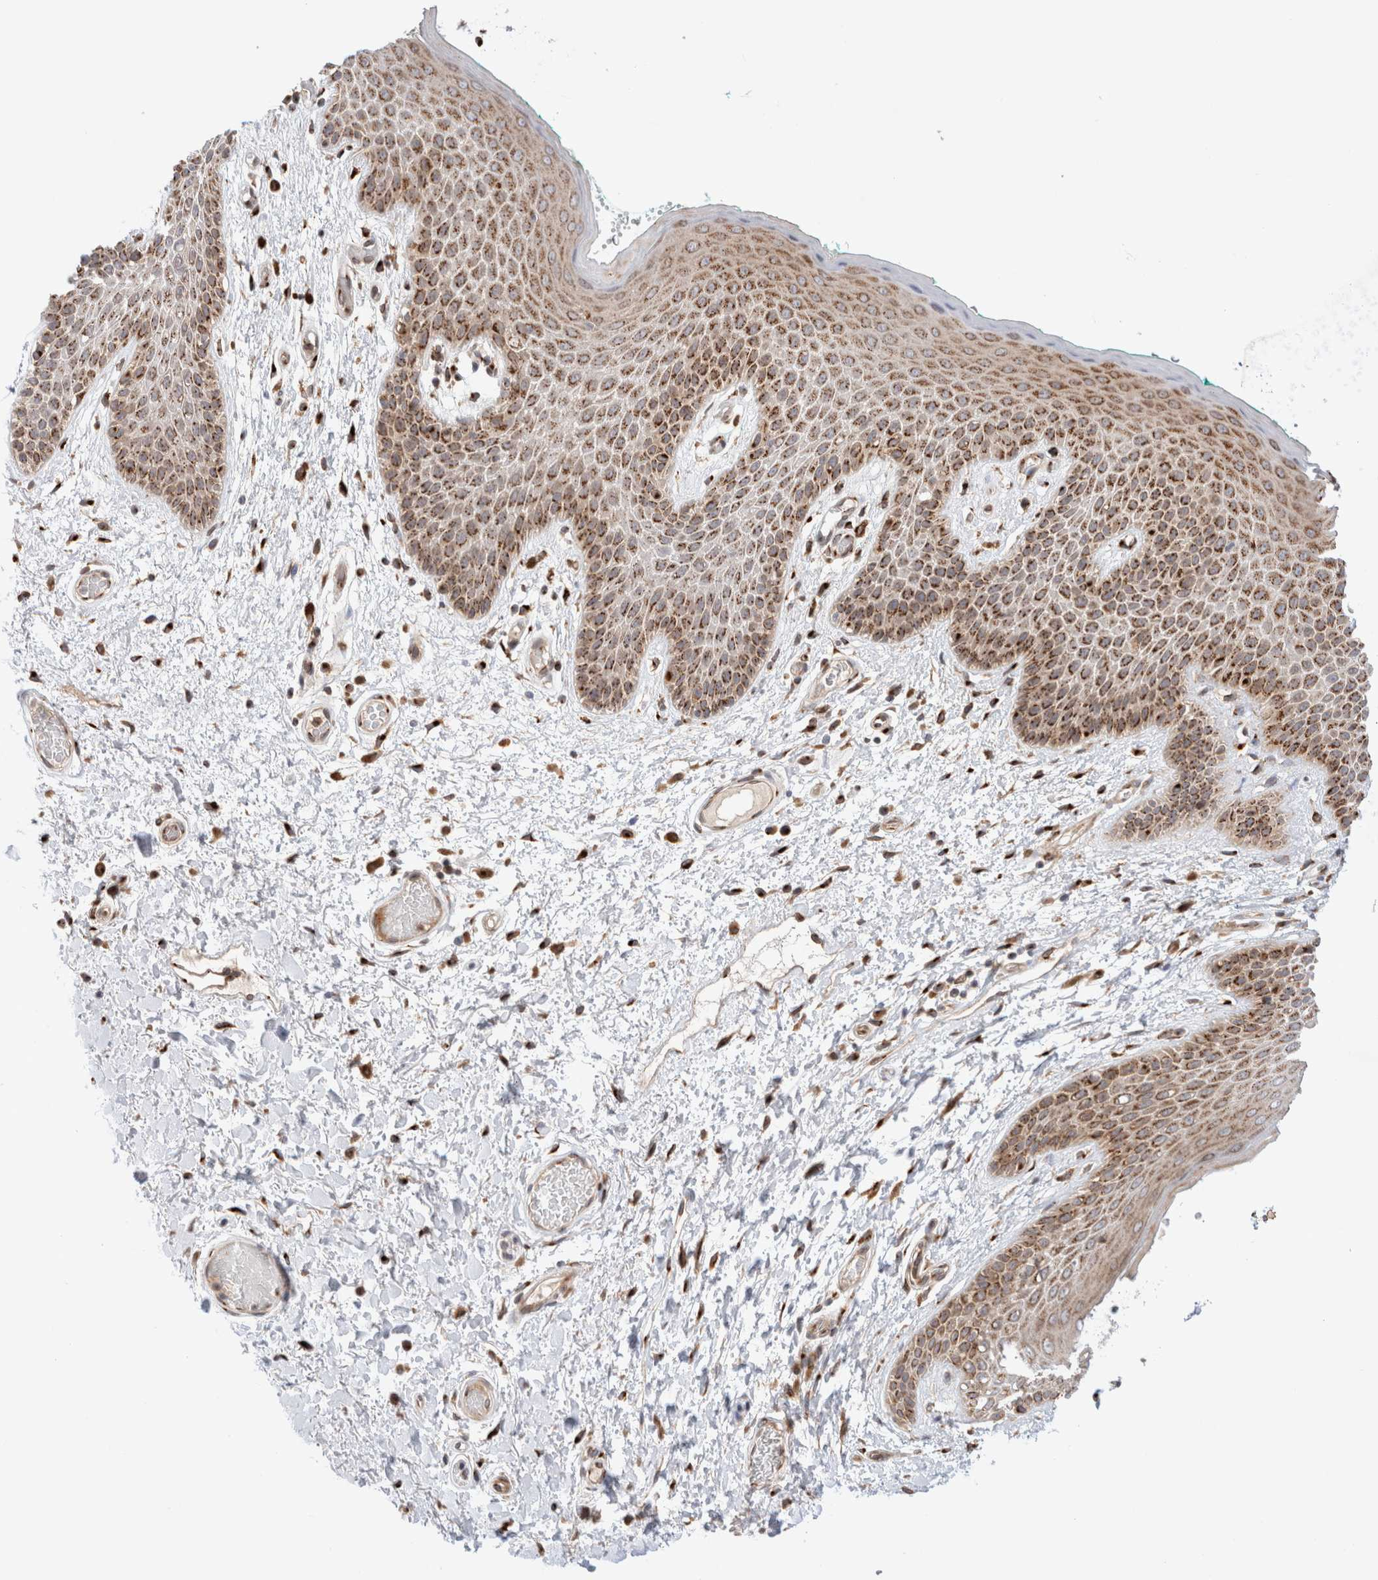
{"staining": {"intensity": "strong", "quantity": ">75%", "location": "cytoplasmic/membranous"}, "tissue": "skin", "cell_type": "Epidermal cells", "image_type": "normal", "snomed": [{"axis": "morphology", "description": "Normal tissue, NOS"}, {"axis": "topography", "description": "Anal"}], "caption": "This micrograph displays immunohistochemistry staining of normal human skin, with high strong cytoplasmic/membranous positivity in approximately >75% of epidermal cells.", "gene": "GCN1", "patient": {"sex": "male", "age": 74}}